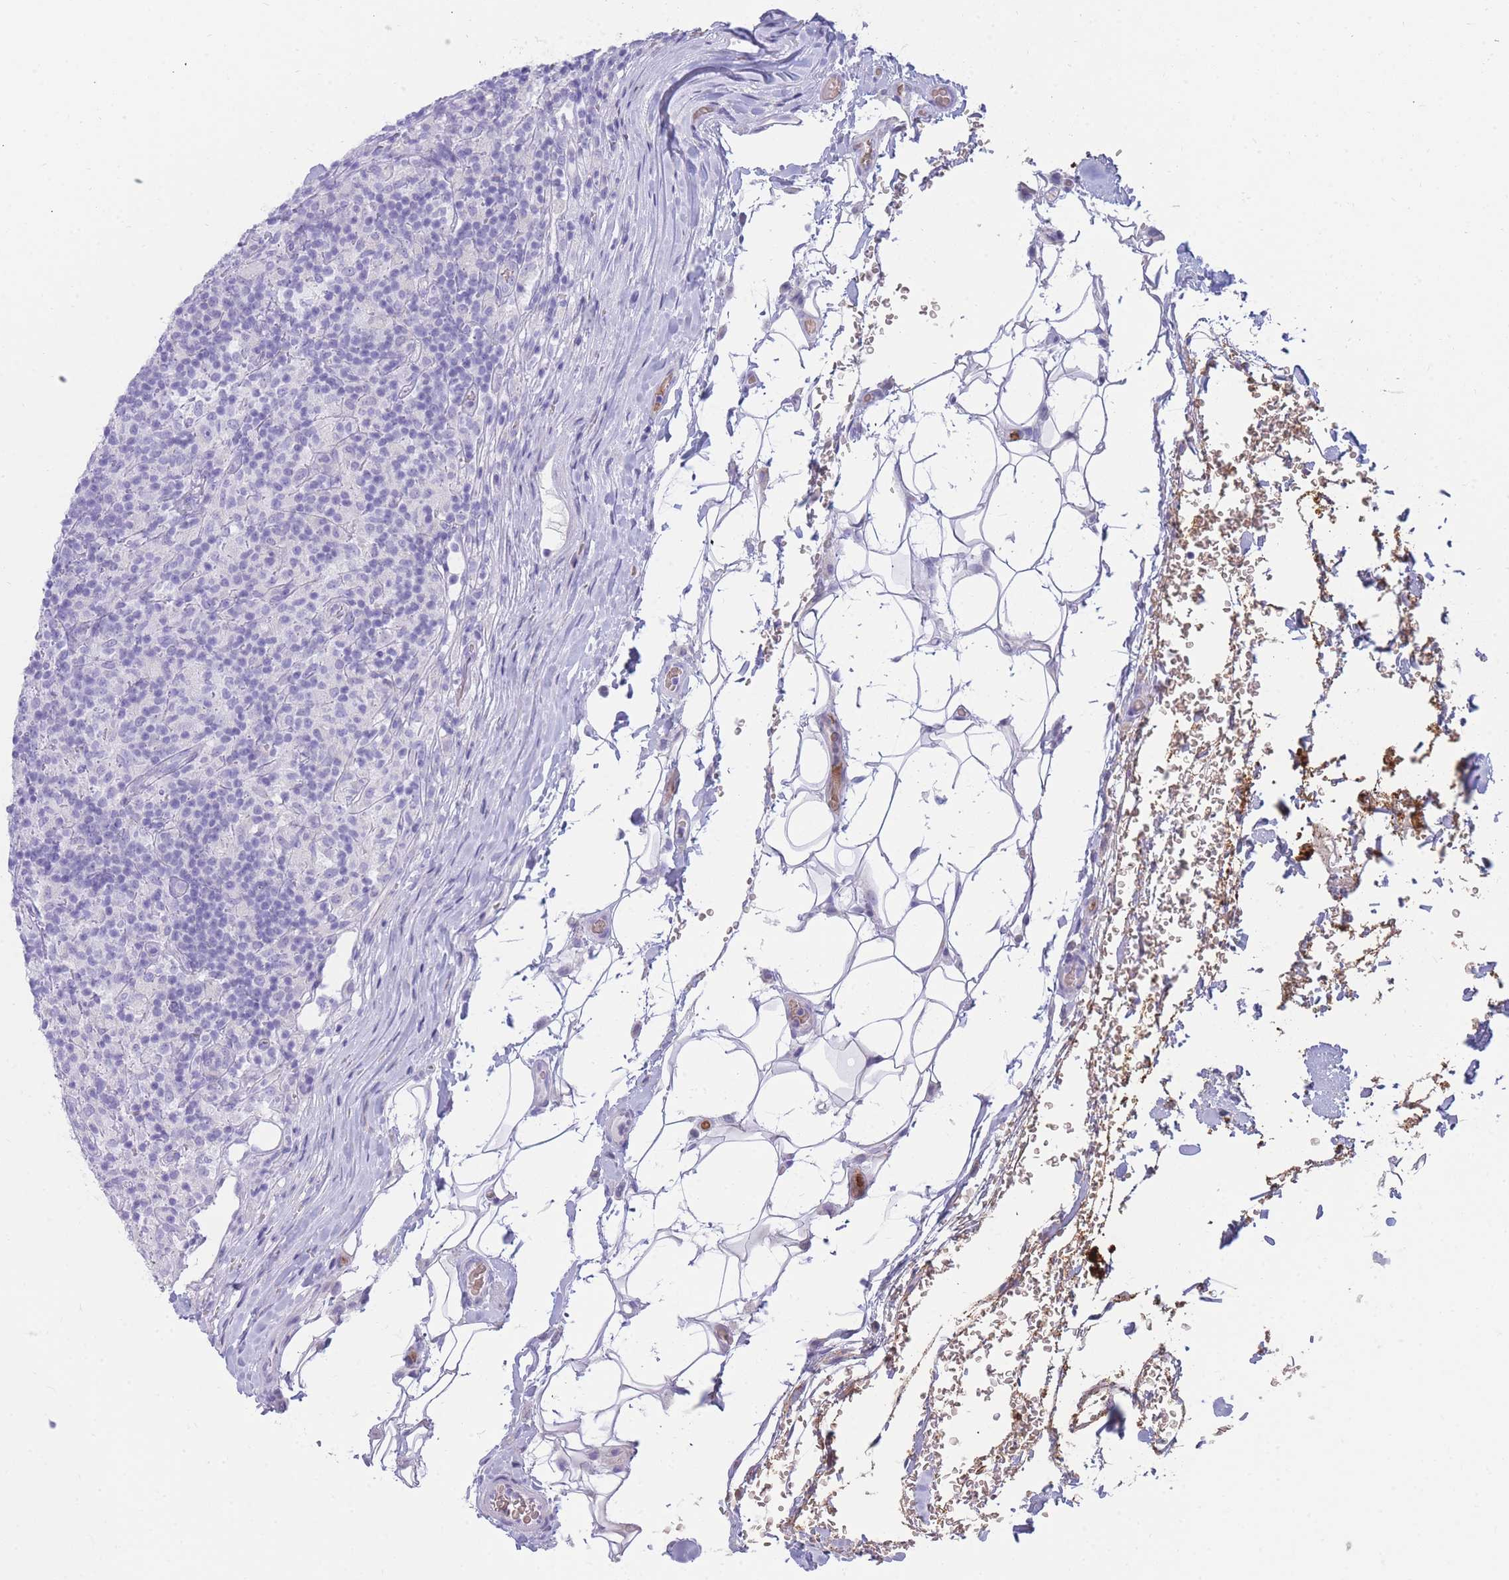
{"staining": {"intensity": "negative", "quantity": "none", "location": "none"}, "tissue": "lymphoma", "cell_type": "Tumor cells", "image_type": "cancer", "snomed": [{"axis": "morphology", "description": "Hodgkin's disease, NOS"}, {"axis": "topography", "description": "Lymph node"}], "caption": "IHC of lymphoma reveals no expression in tumor cells.", "gene": "NKX1-2", "patient": {"sex": "male", "age": 70}}